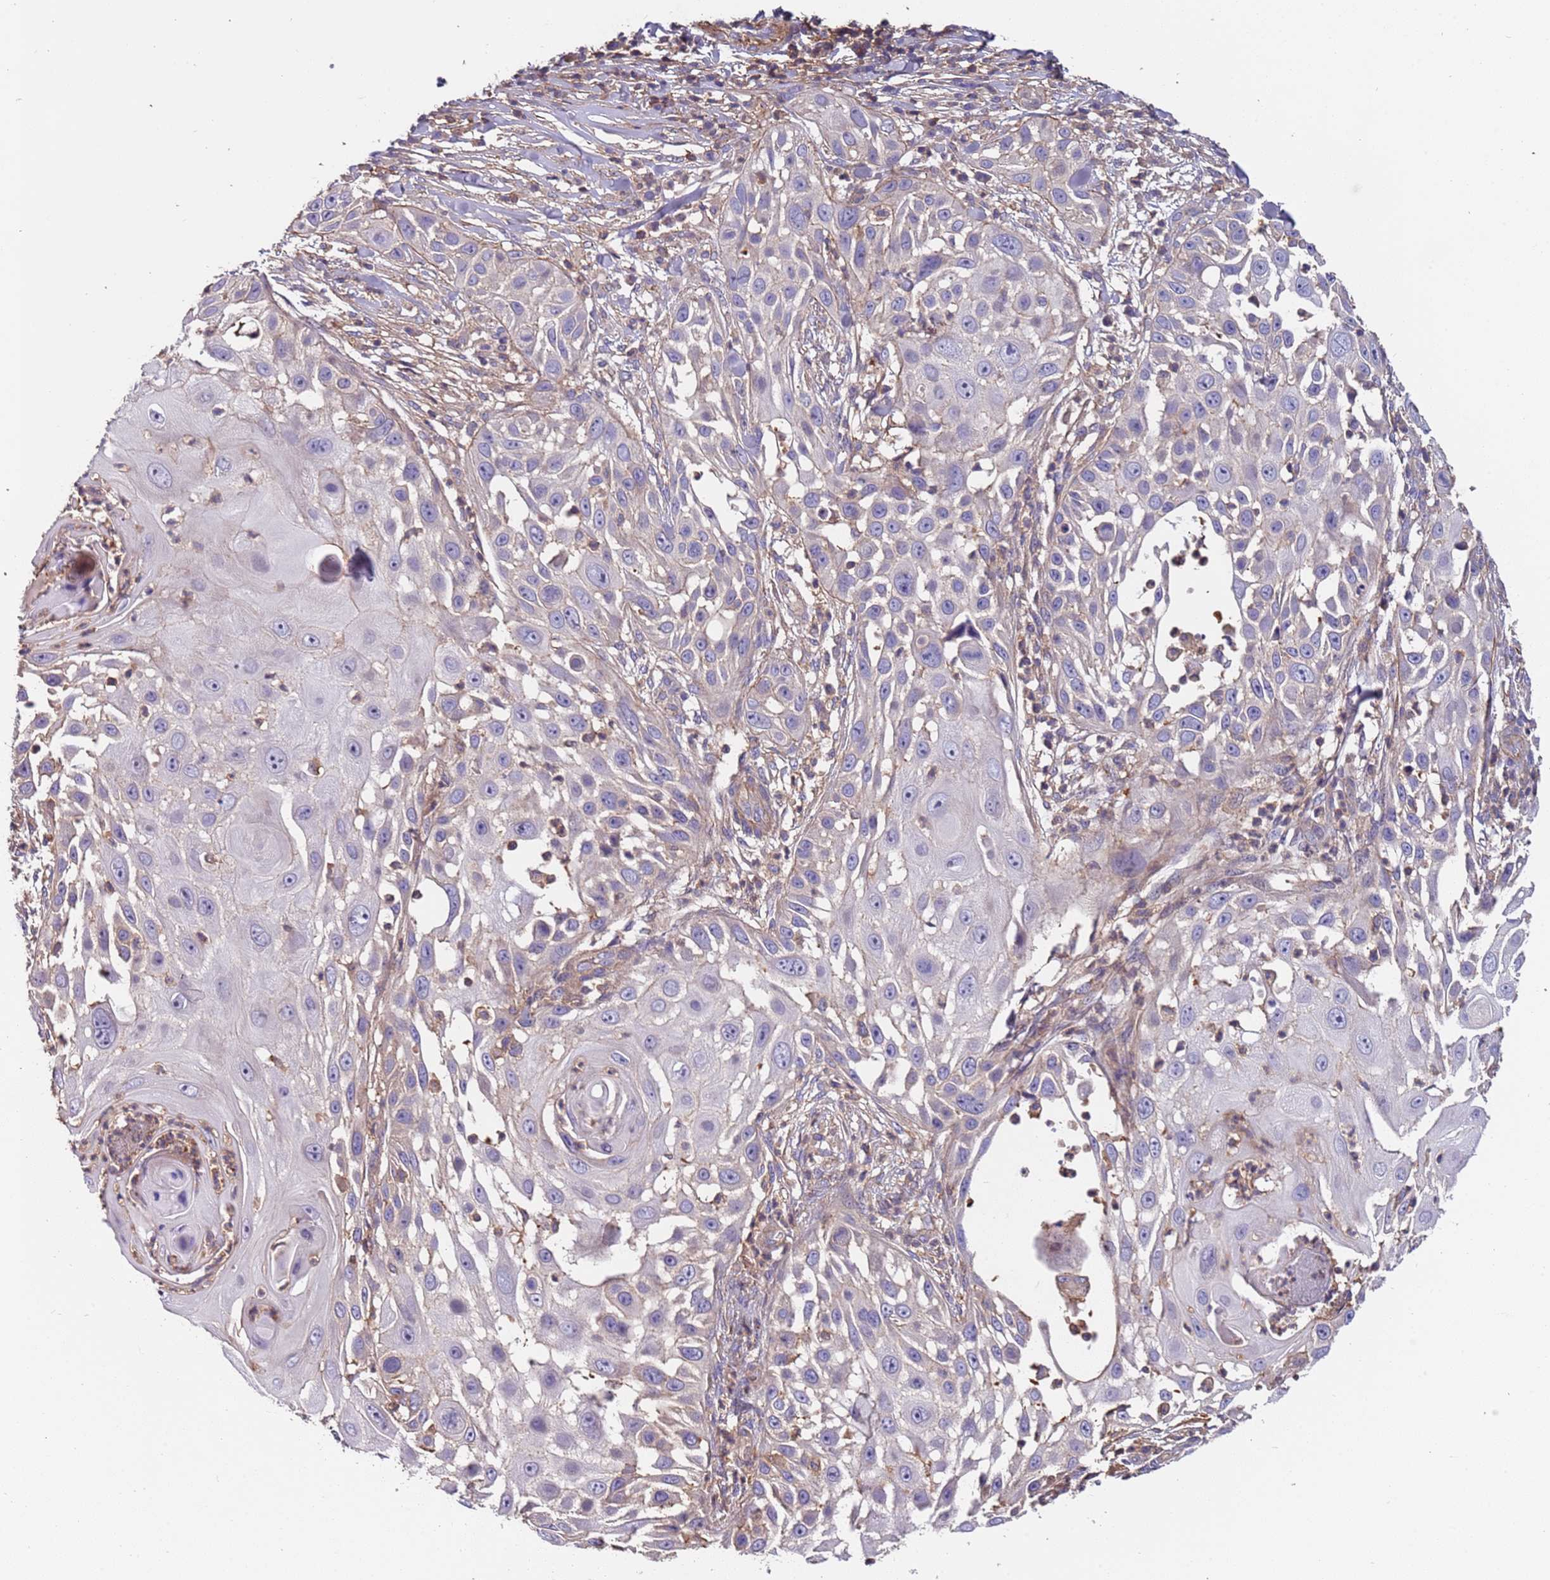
{"staining": {"intensity": "negative", "quantity": "none", "location": "none"}, "tissue": "skin cancer", "cell_type": "Tumor cells", "image_type": "cancer", "snomed": [{"axis": "morphology", "description": "Squamous cell carcinoma, NOS"}, {"axis": "topography", "description": "Skin"}], "caption": "Immunohistochemistry photomicrograph of neoplastic tissue: skin cancer (squamous cell carcinoma) stained with DAB displays no significant protein positivity in tumor cells.", "gene": "SYT4", "patient": {"sex": "female", "age": 44}}